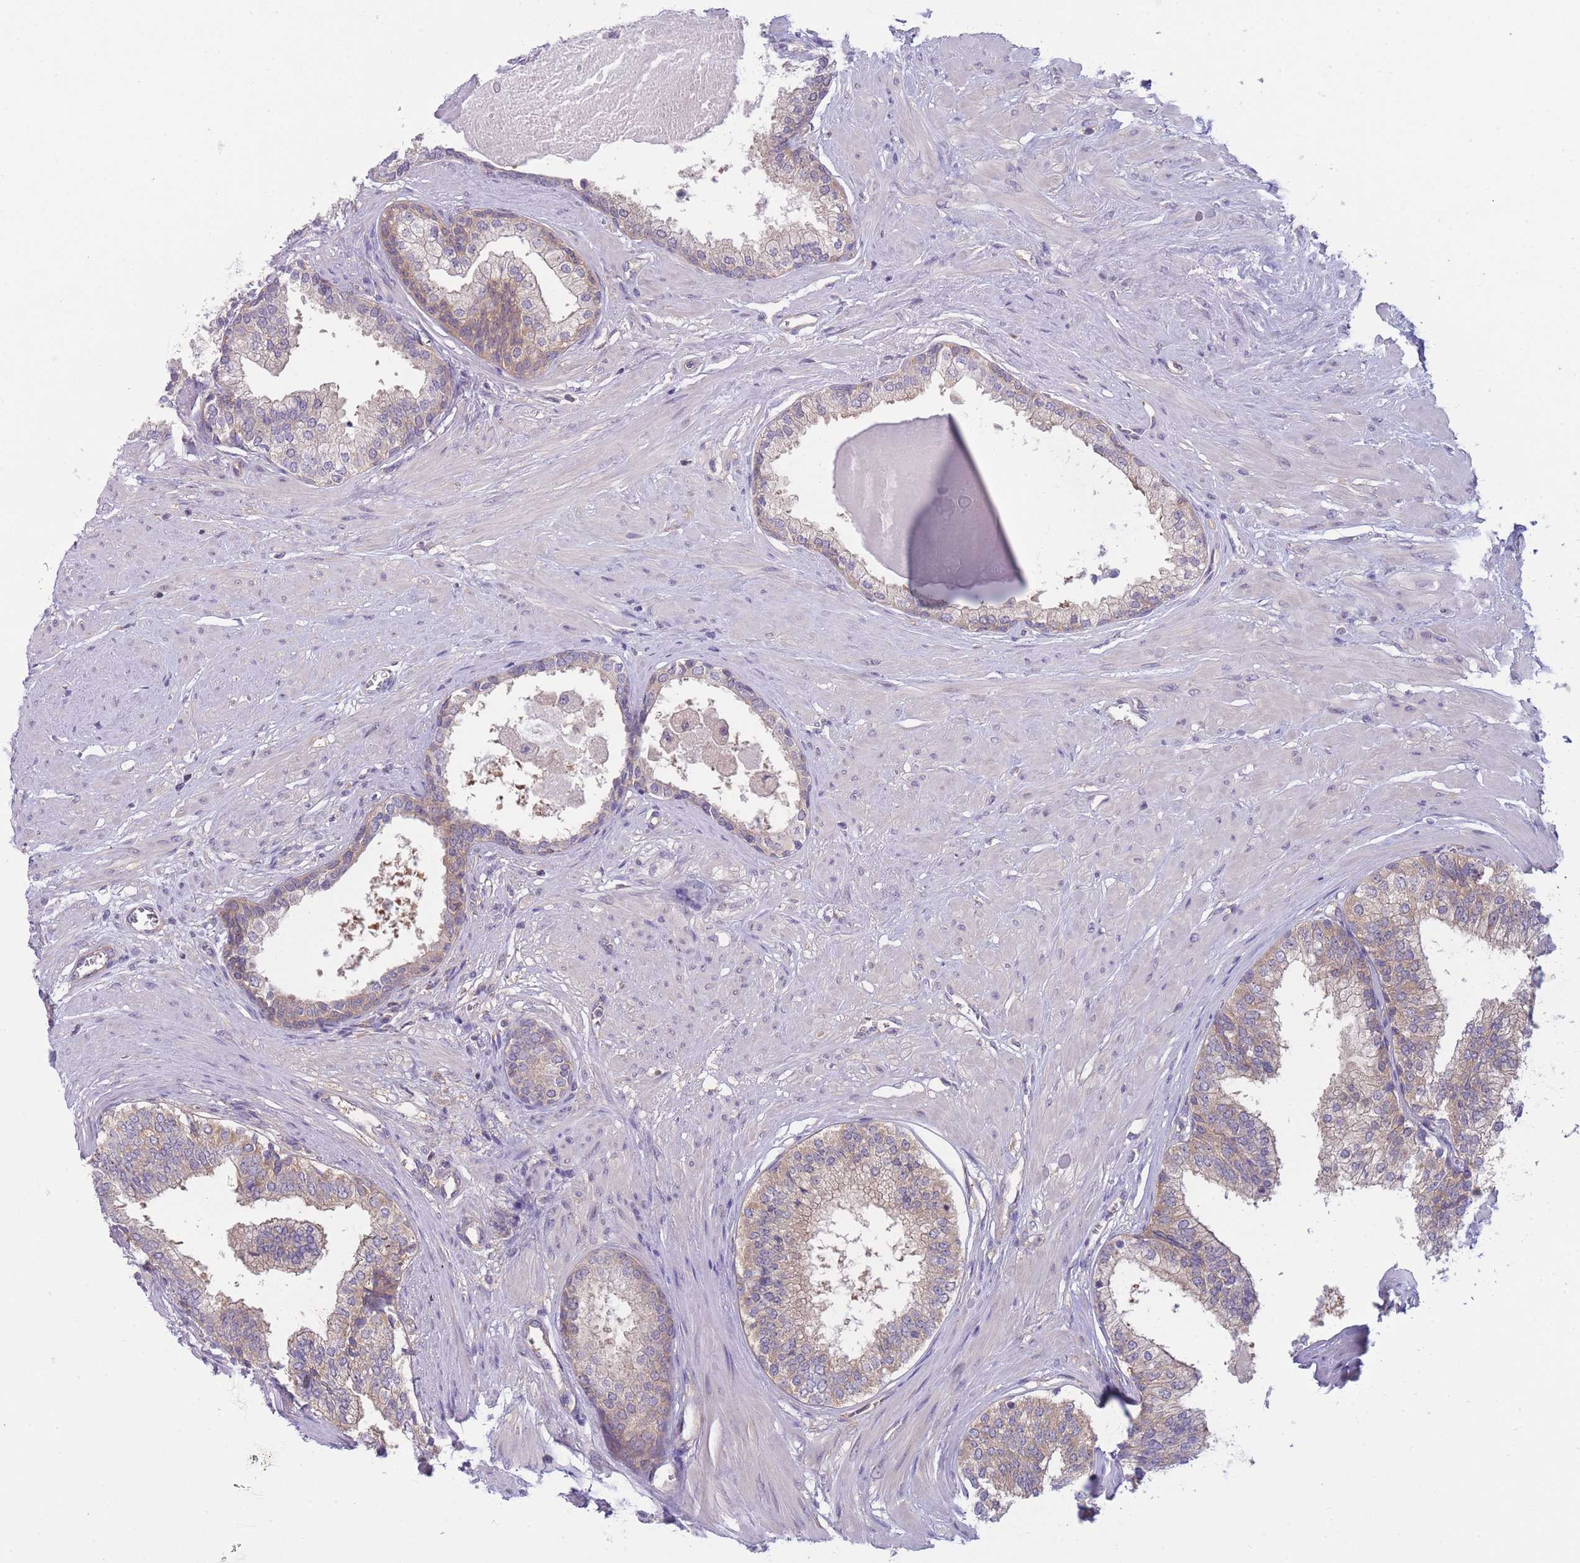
{"staining": {"intensity": "weak", "quantity": "25%-75%", "location": "cytoplasmic/membranous"}, "tissue": "prostate", "cell_type": "Glandular cells", "image_type": "normal", "snomed": [{"axis": "morphology", "description": "Normal tissue, NOS"}, {"axis": "topography", "description": "Prostate"}], "caption": "Weak cytoplasmic/membranous positivity is appreciated in about 25%-75% of glandular cells in benign prostate.", "gene": "PFDN6", "patient": {"sex": "male", "age": 57}}